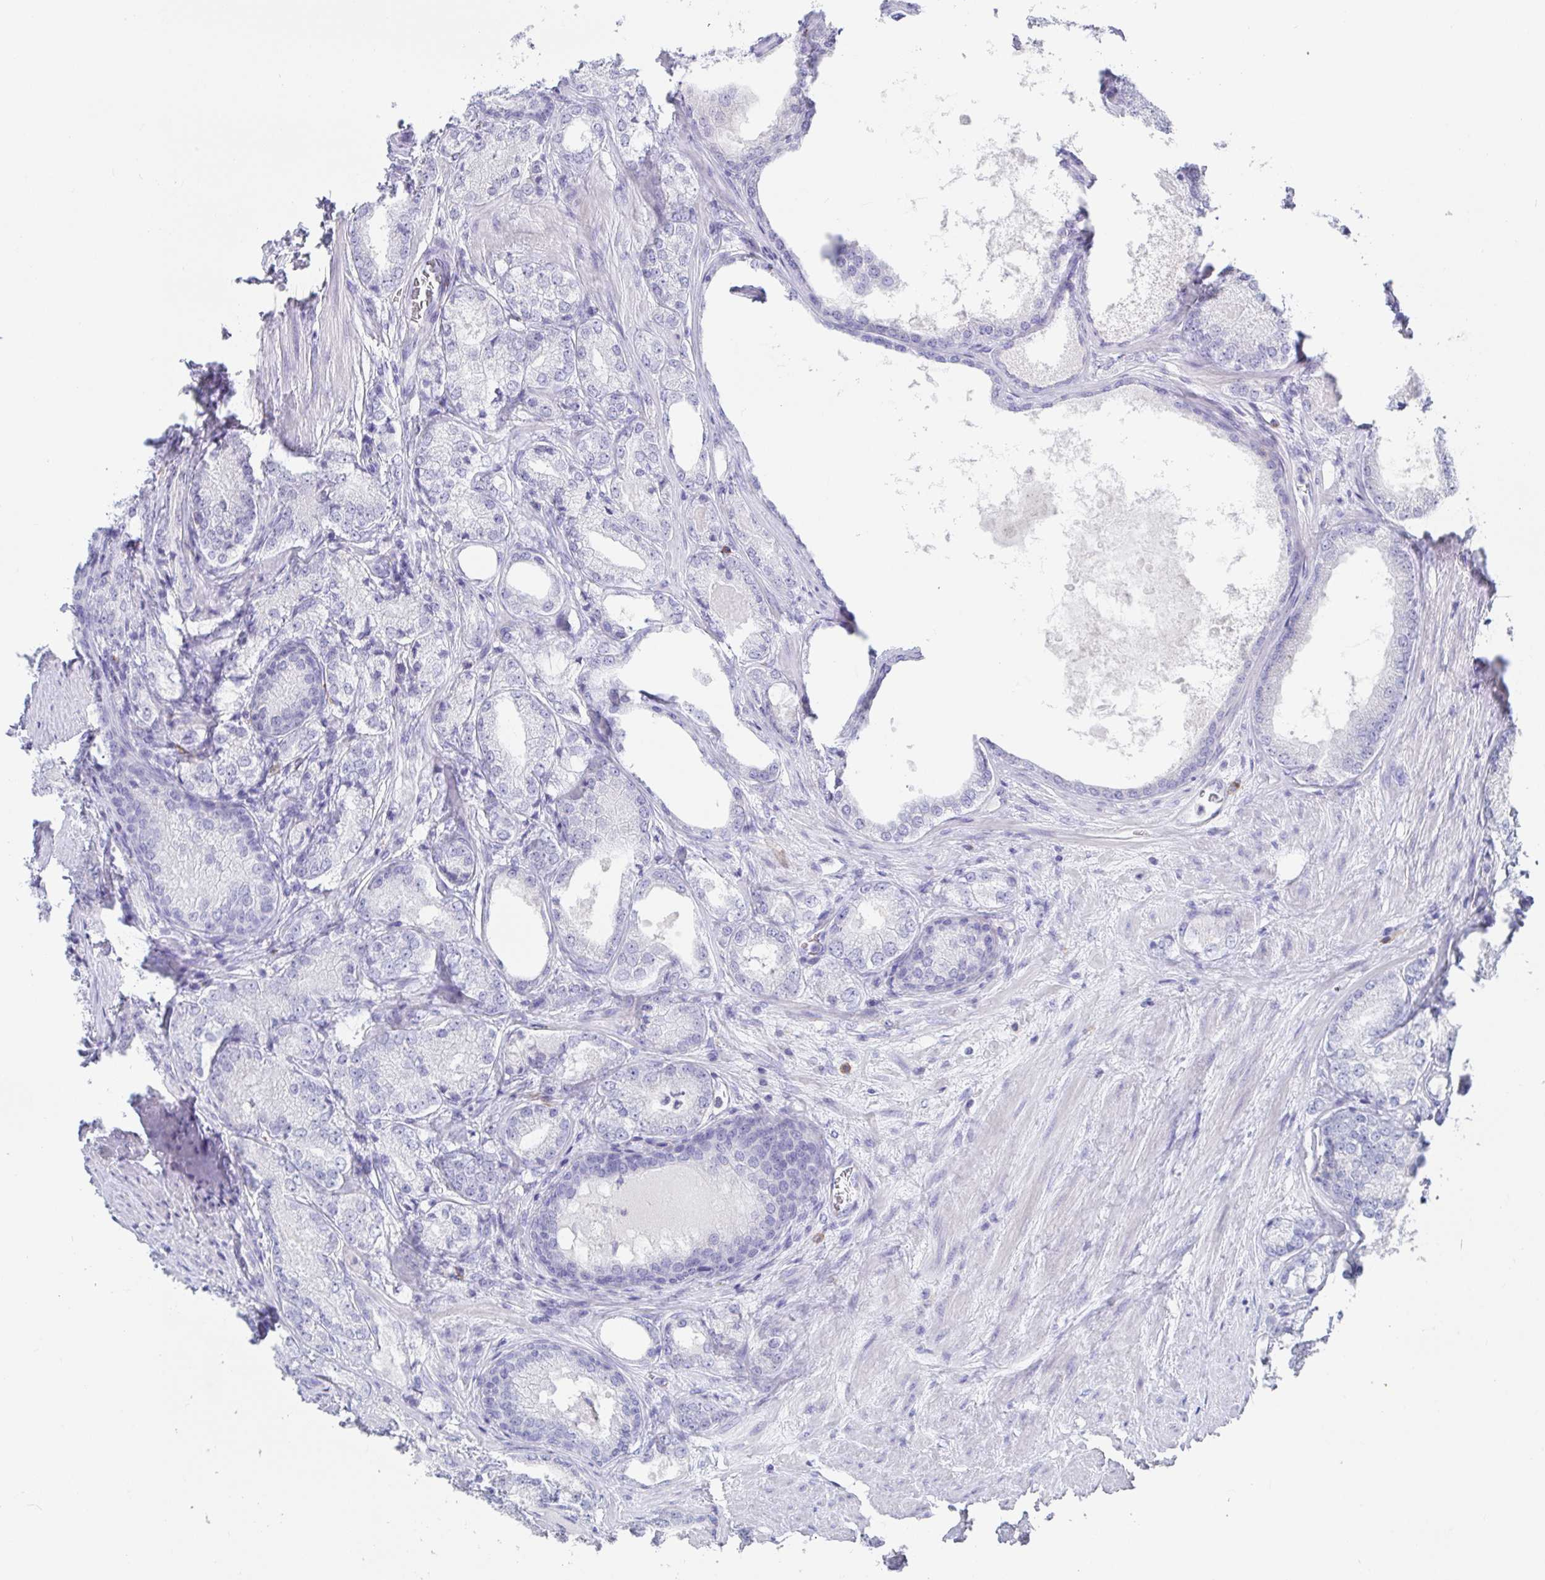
{"staining": {"intensity": "negative", "quantity": "none", "location": "none"}, "tissue": "prostate cancer", "cell_type": "Tumor cells", "image_type": "cancer", "snomed": [{"axis": "morphology", "description": "Adenocarcinoma, NOS"}, {"axis": "morphology", "description": "Adenocarcinoma, Low grade"}, {"axis": "topography", "description": "Prostate"}], "caption": "Tumor cells show no significant staining in prostate cancer.", "gene": "PLA2G1B", "patient": {"sex": "male", "age": 68}}